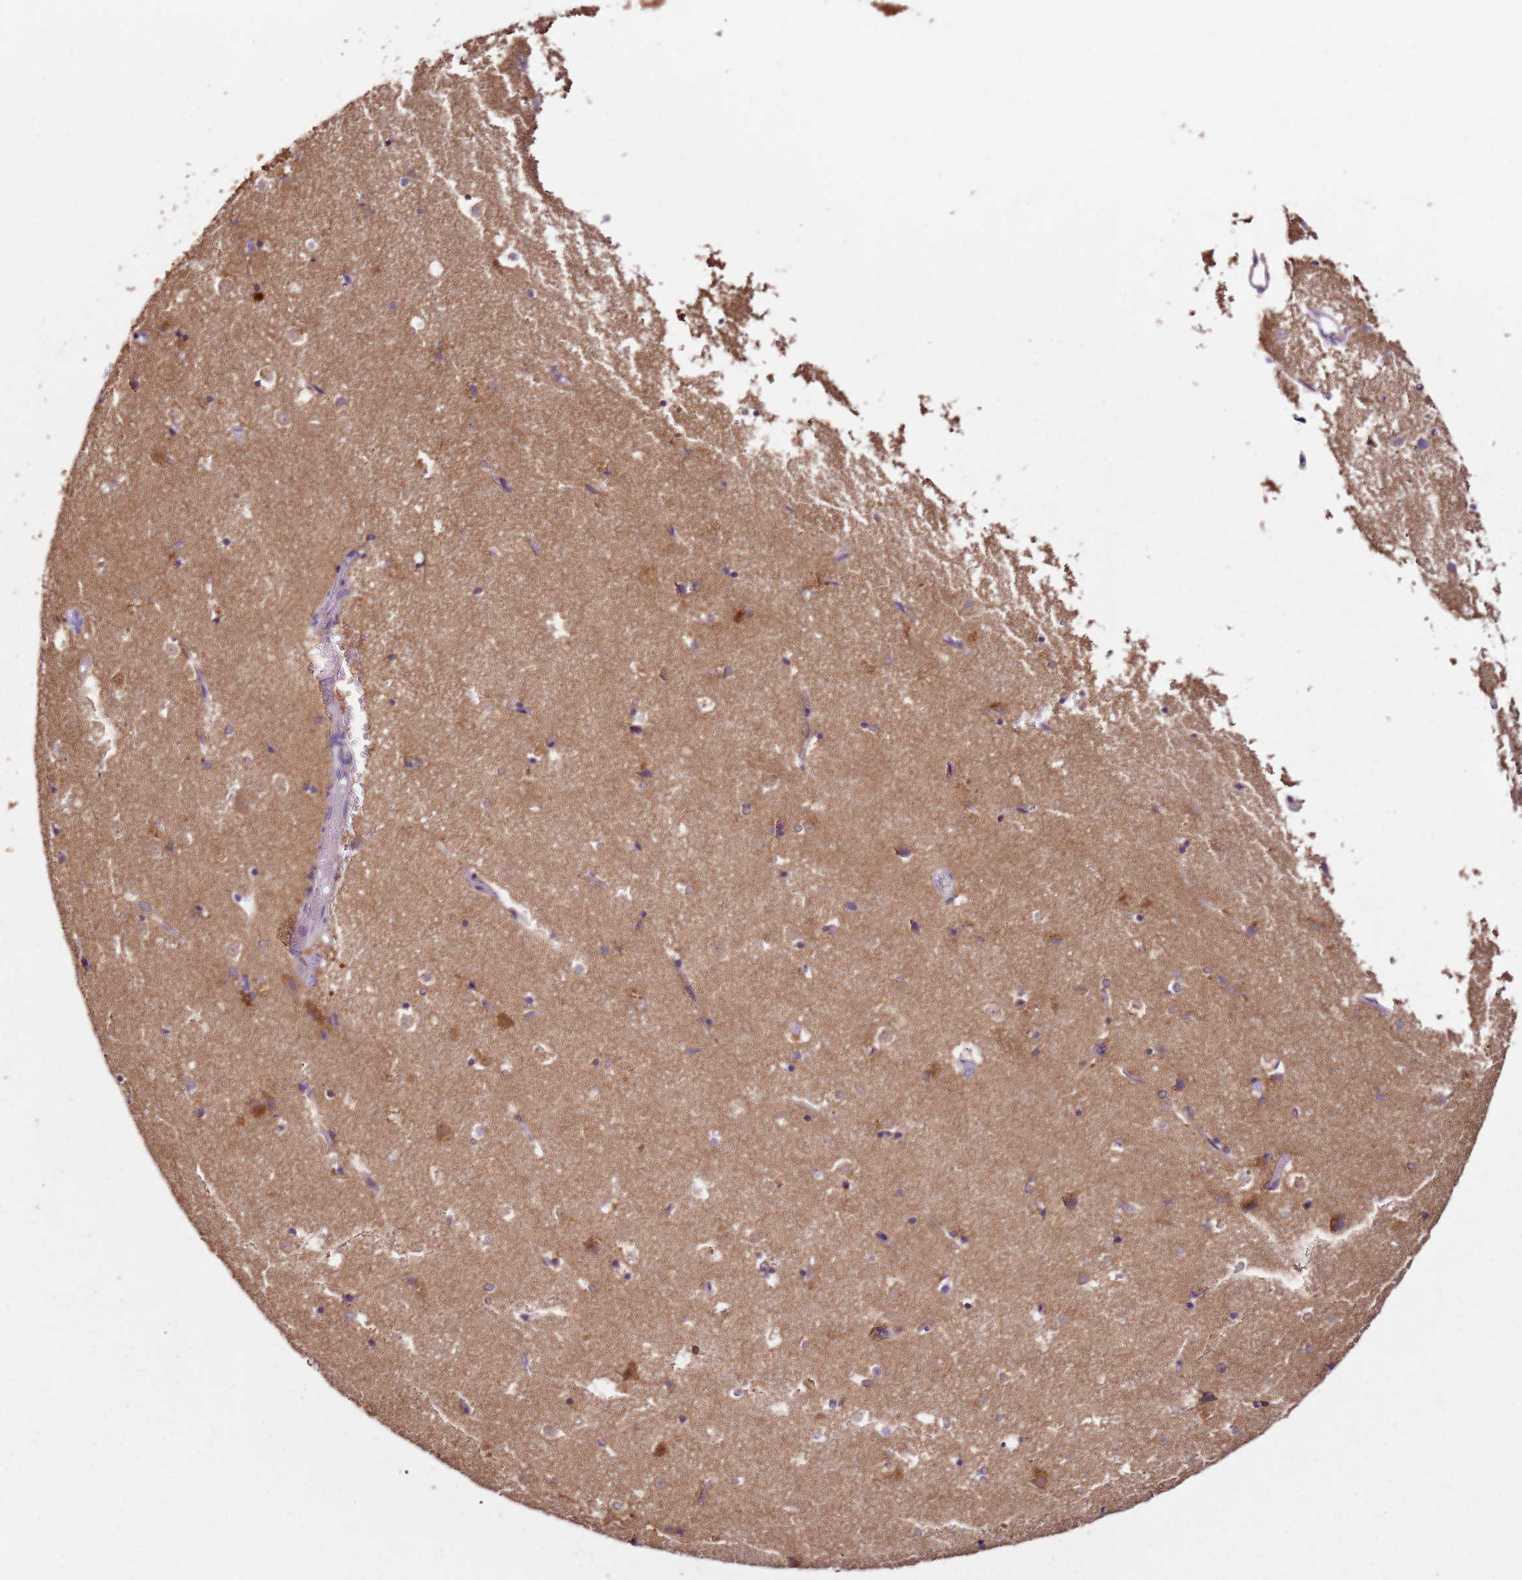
{"staining": {"intensity": "negative", "quantity": "none", "location": "none"}, "tissue": "caudate", "cell_type": "Glial cells", "image_type": "normal", "snomed": [{"axis": "morphology", "description": "Normal tissue, NOS"}, {"axis": "topography", "description": "Lateral ventricle wall"}], "caption": "A high-resolution histopathology image shows immunohistochemistry staining of benign caudate, which displays no significant expression in glial cells.", "gene": "MDH1", "patient": {"sex": "female", "age": 52}}